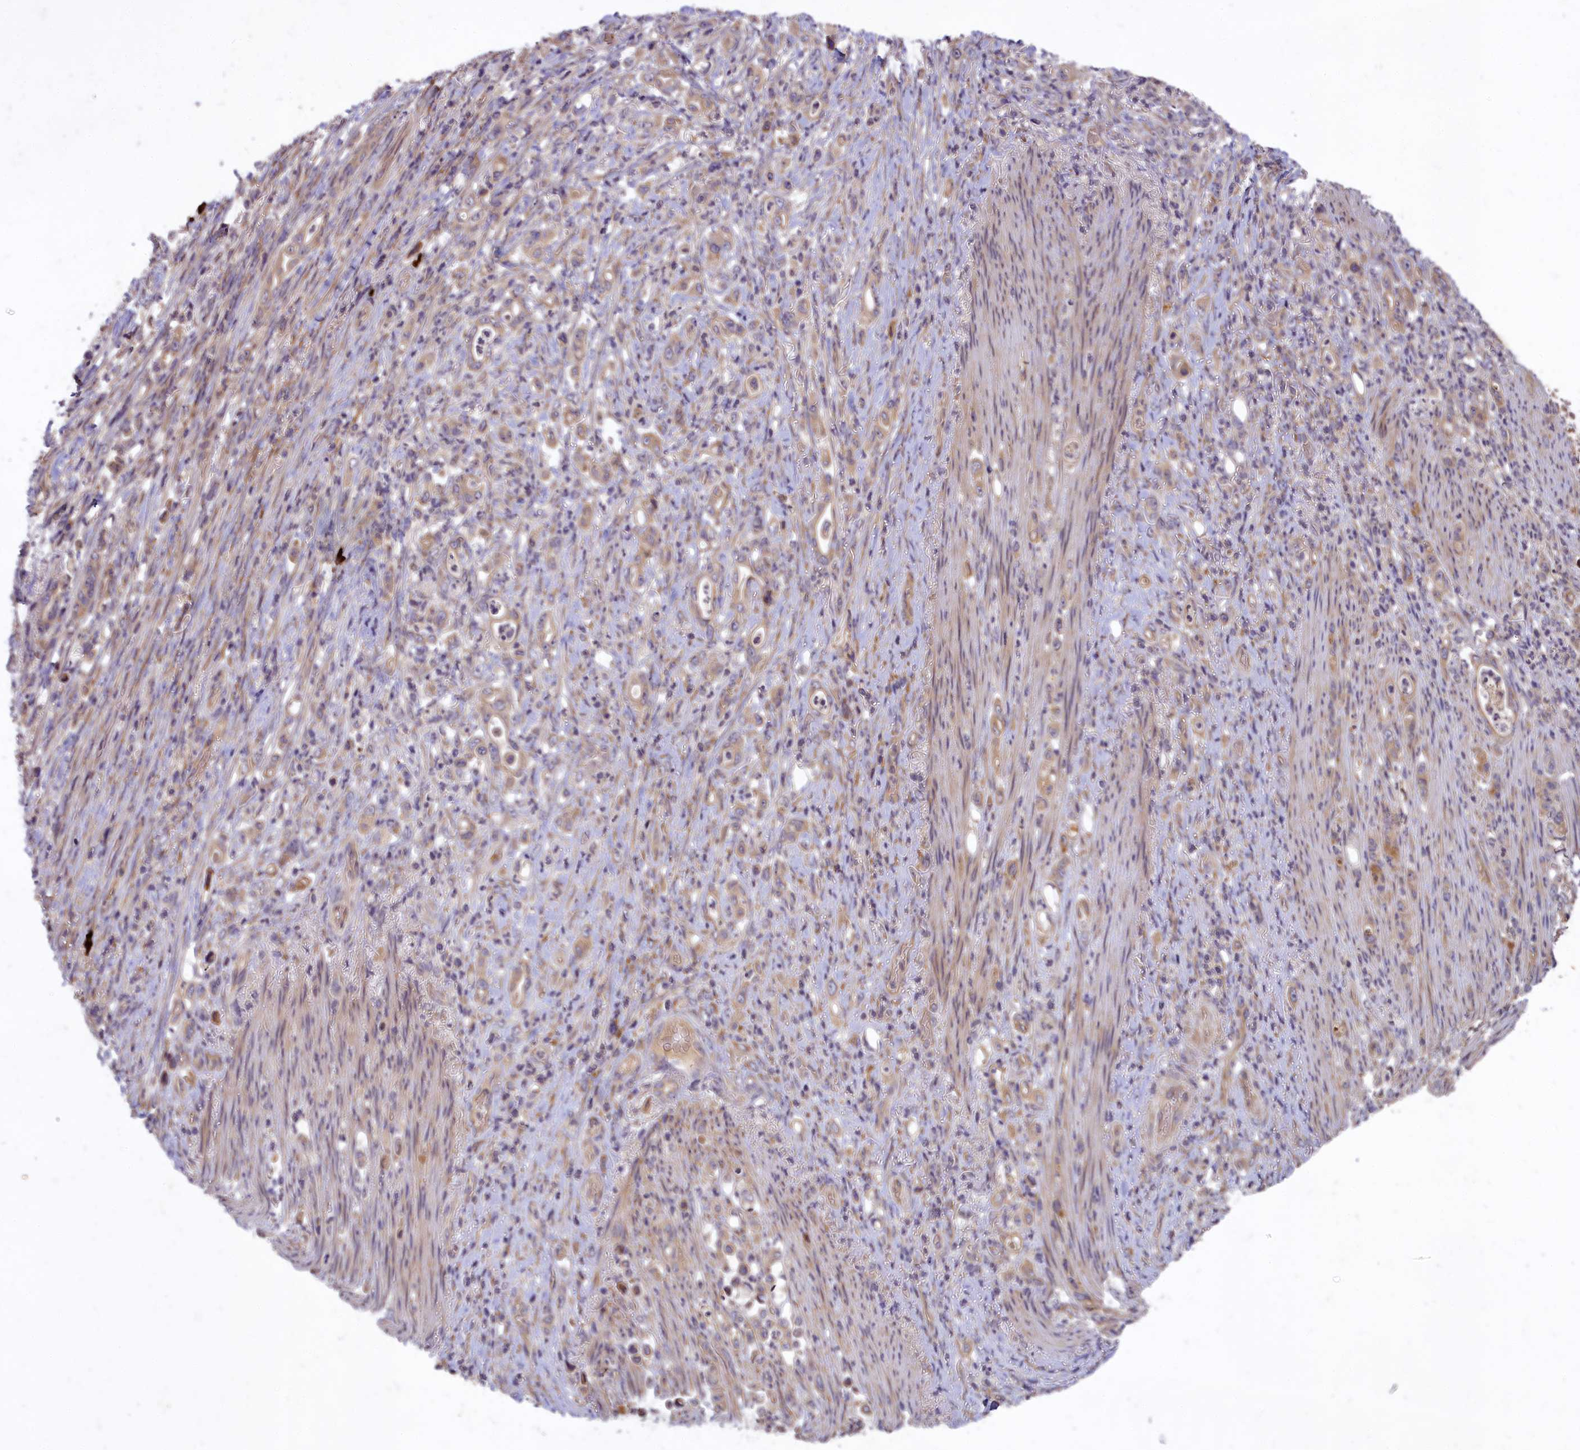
{"staining": {"intensity": "negative", "quantity": "none", "location": "none"}, "tissue": "stomach cancer", "cell_type": "Tumor cells", "image_type": "cancer", "snomed": [{"axis": "morphology", "description": "Normal tissue, NOS"}, {"axis": "morphology", "description": "Adenocarcinoma, NOS"}, {"axis": "topography", "description": "Stomach"}], "caption": "IHC of stomach cancer demonstrates no expression in tumor cells. (DAB (3,3'-diaminobenzidine) immunohistochemistry, high magnification).", "gene": "MEMO1", "patient": {"sex": "female", "age": 79}}